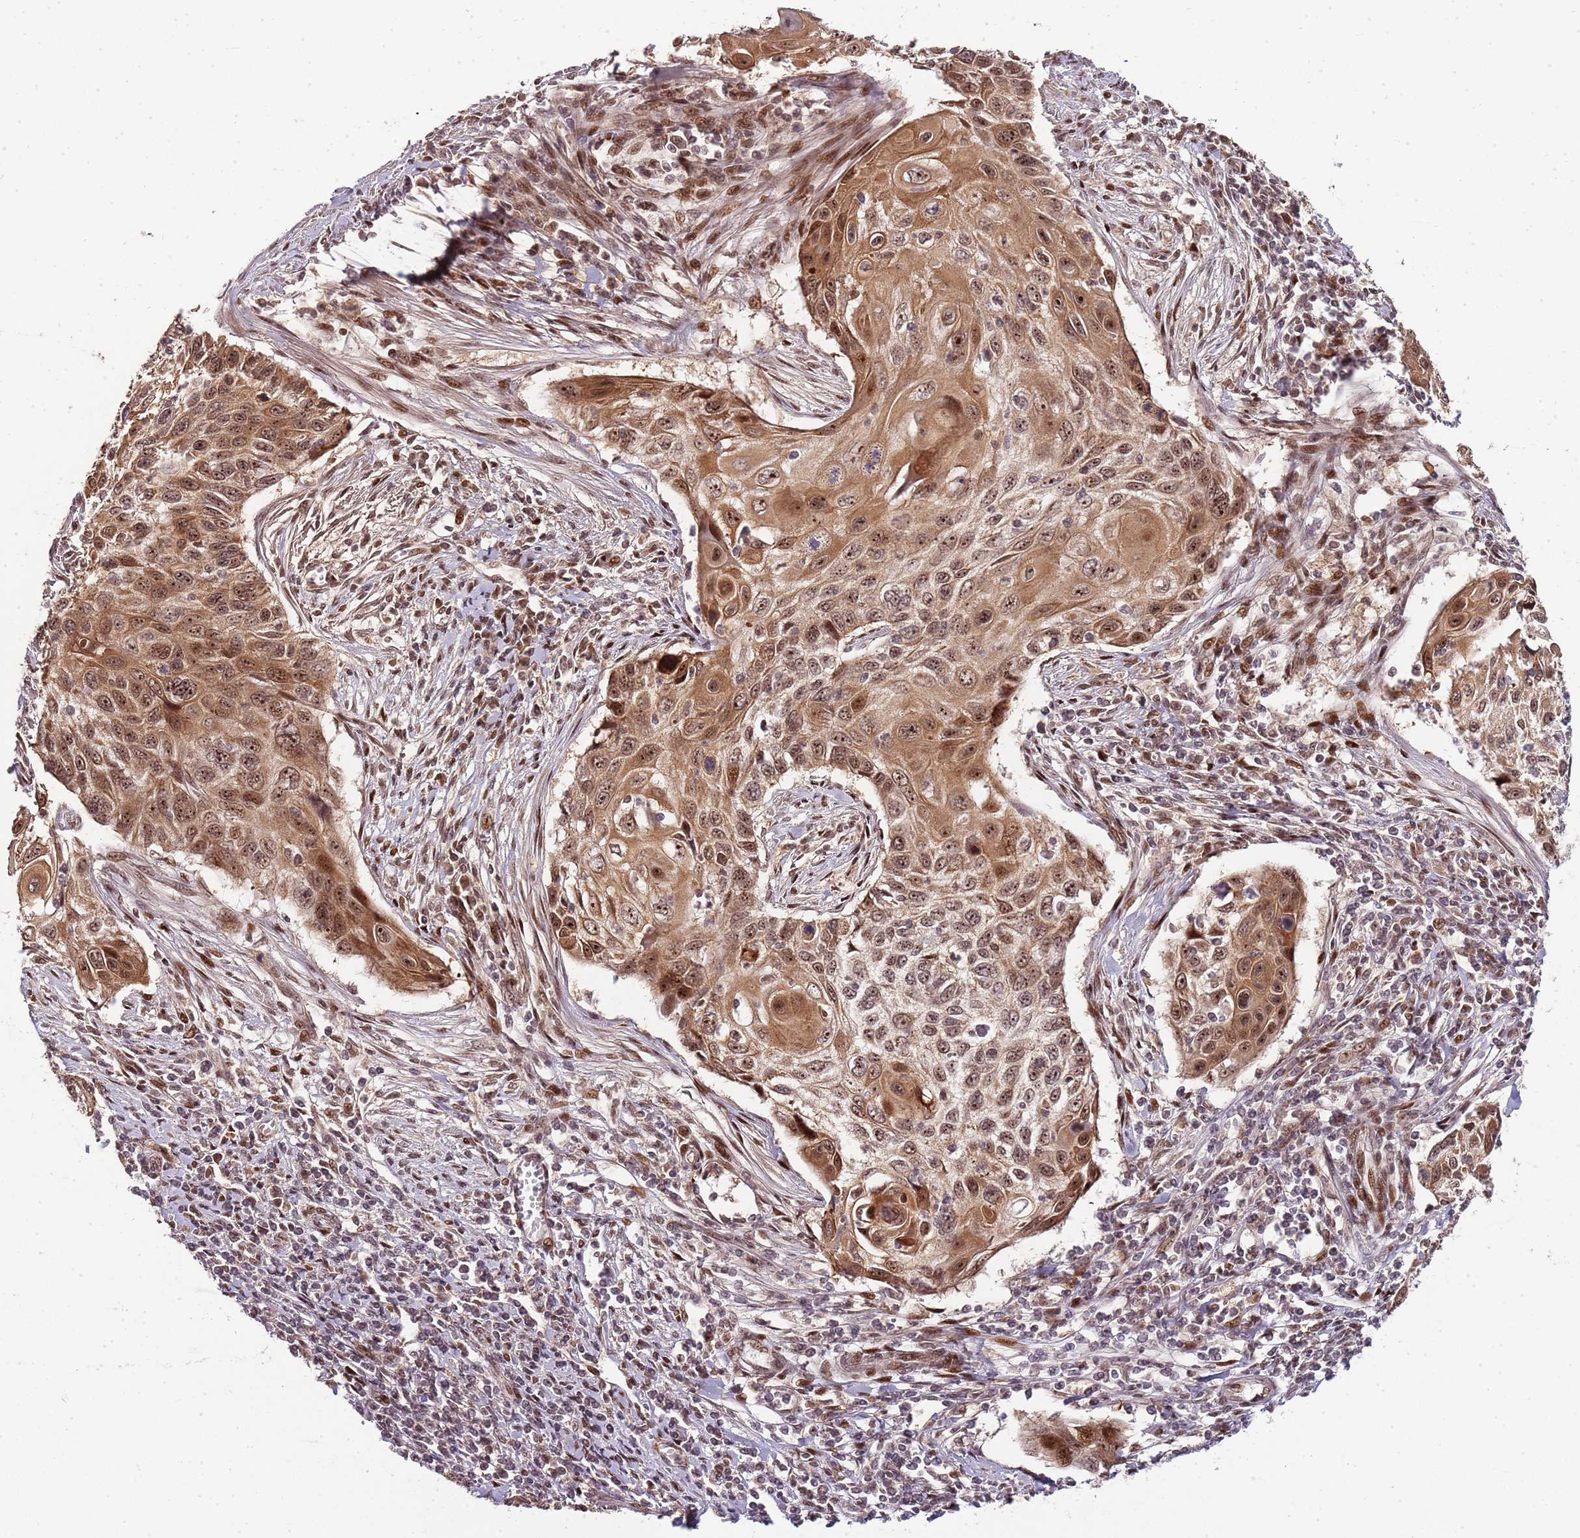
{"staining": {"intensity": "moderate", "quantity": ">75%", "location": "cytoplasmic/membranous,nuclear"}, "tissue": "cervical cancer", "cell_type": "Tumor cells", "image_type": "cancer", "snomed": [{"axis": "morphology", "description": "Squamous cell carcinoma, NOS"}, {"axis": "topography", "description": "Cervix"}], "caption": "Cervical cancer tissue exhibits moderate cytoplasmic/membranous and nuclear staining in approximately >75% of tumor cells", "gene": "EDC3", "patient": {"sex": "female", "age": 70}}